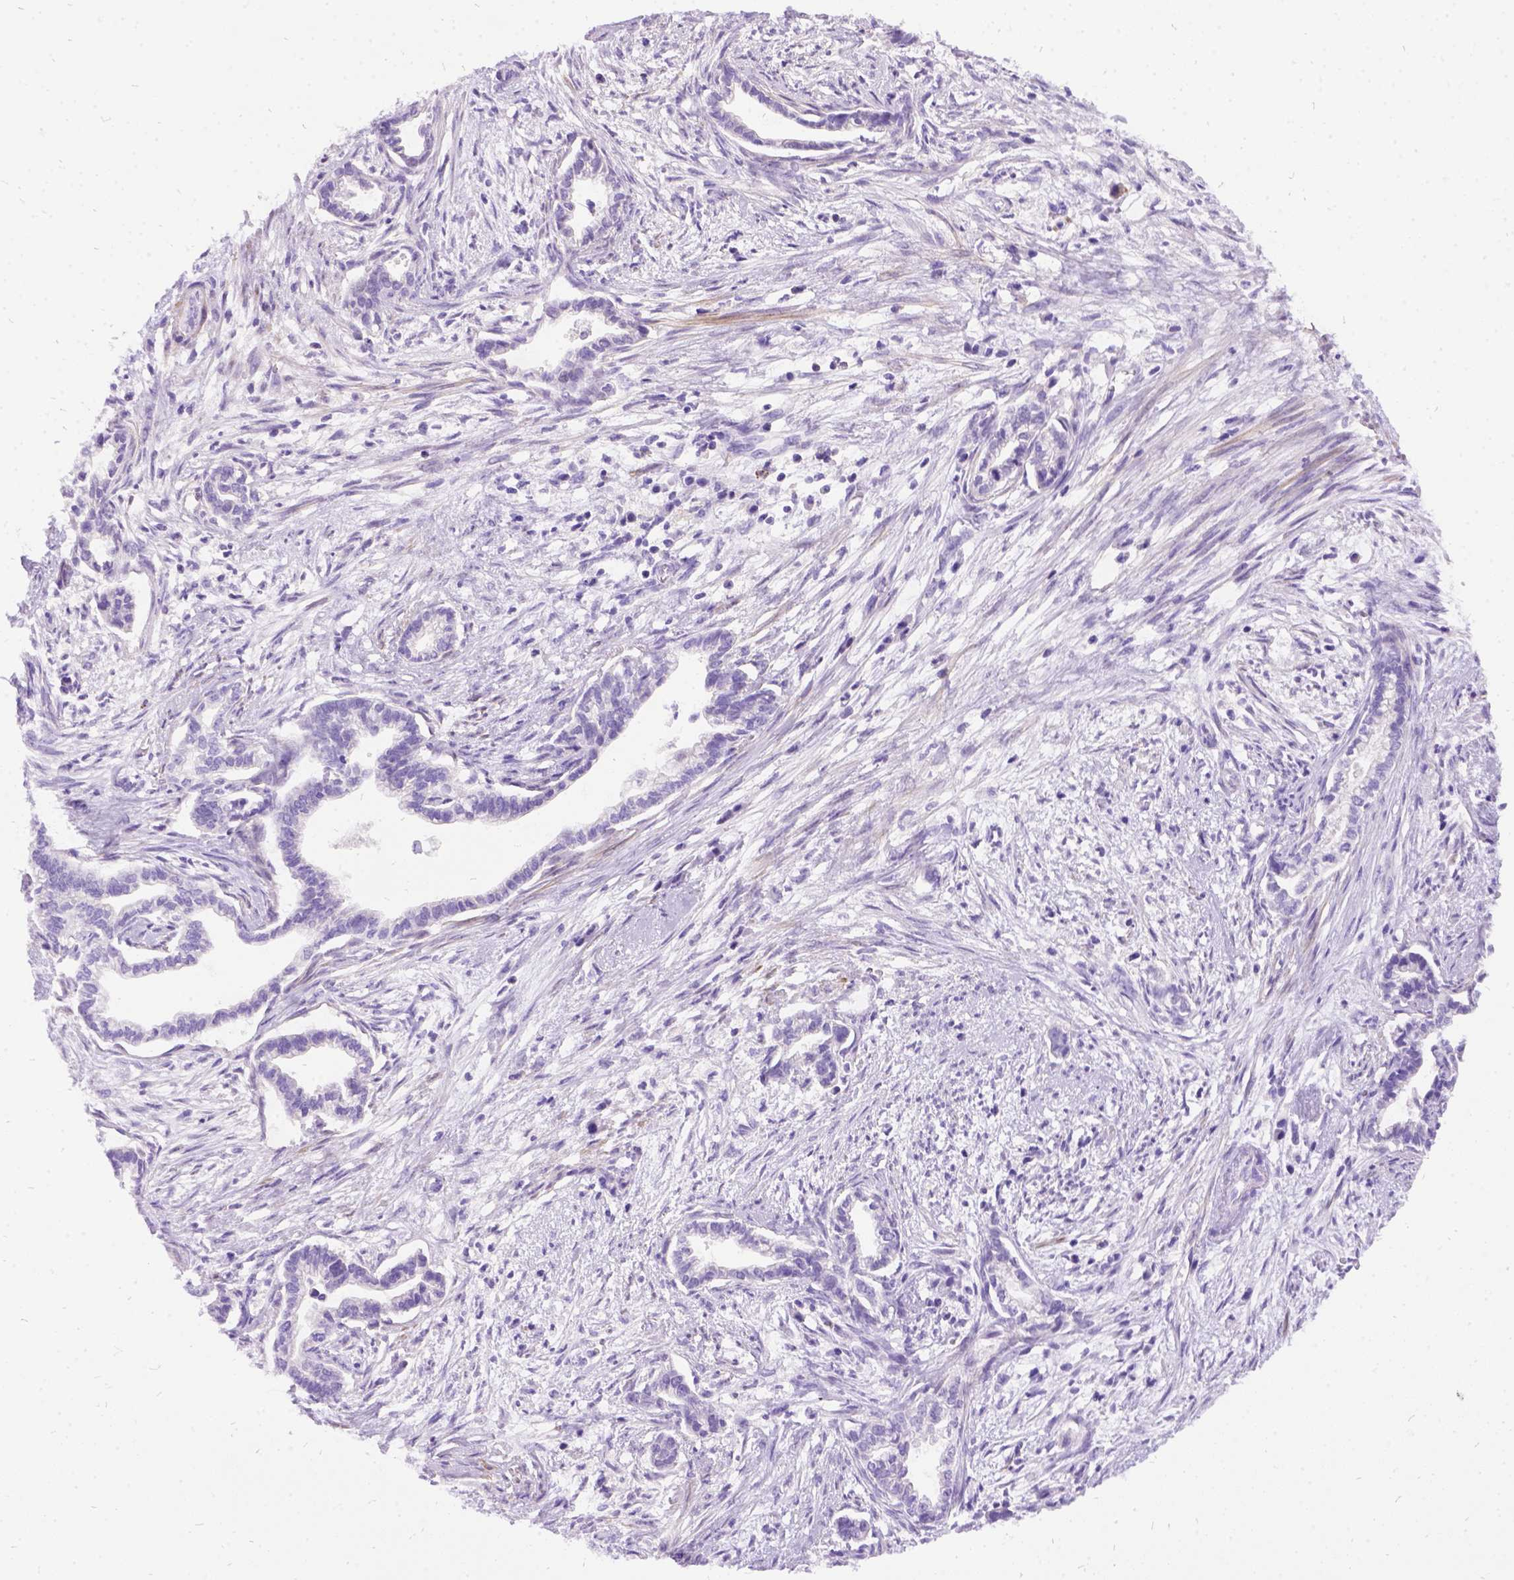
{"staining": {"intensity": "negative", "quantity": "none", "location": "none"}, "tissue": "cervical cancer", "cell_type": "Tumor cells", "image_type": "cancer", "snomed": [{"axis": "morphology", "description": "Adenocarcinoma, NOS"}, {"axis": "topography", "description": "Cervix"}], "caption": "This is an immunohistochemistry (IHC) histopathology image of human cervical adenocarcinoma. There is no staining in tumor cells.", "gene": "PRG2", "patient": {"sex": "female", "age": 62}}